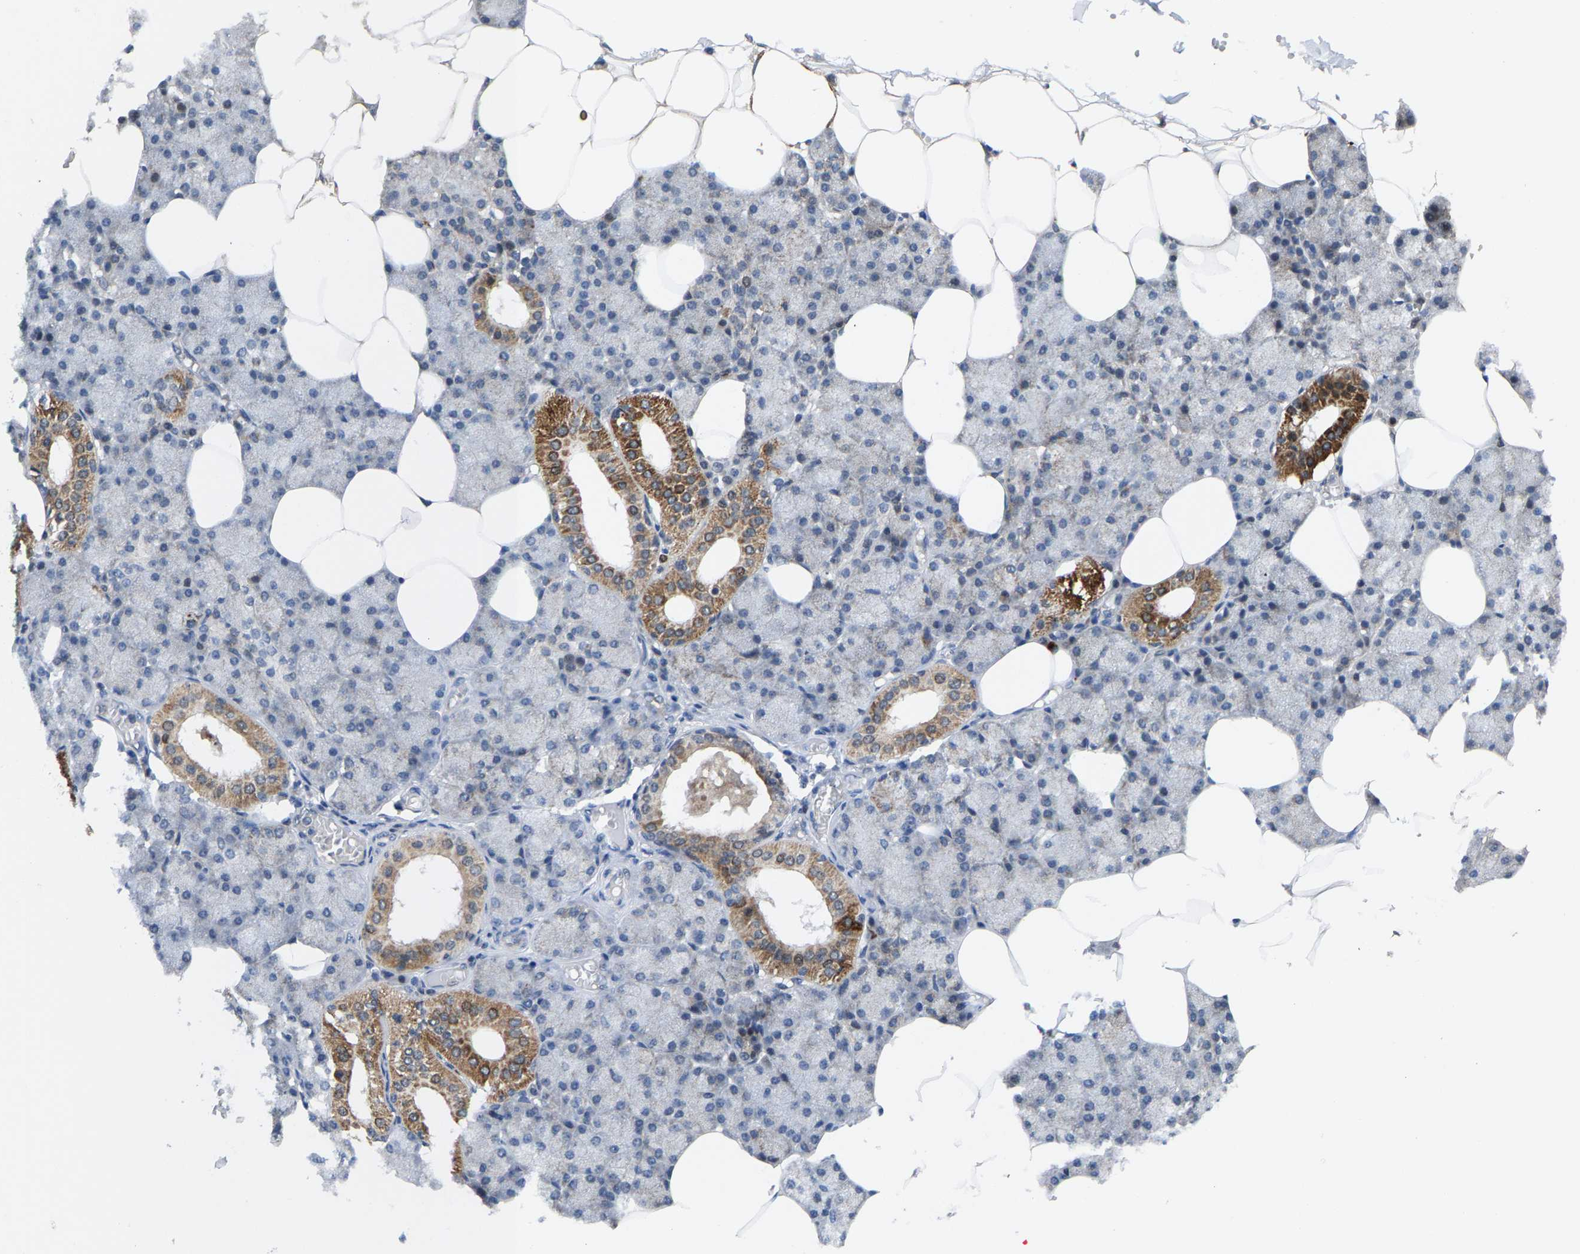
{"staining": {"intensity": "strong", "quantity": "<25%", "location": "cytoplasmic/membranous"}, "tissue": "salivary gland", "cell_type": "Glandular cells", "image_type": "normal", "snomed": [{"axis": "morphology", "description": "Normal tissue, NOS"}, {"axis": "topography", "description": "Salivary gland"}], "caption": "Strong cytoplasmic/membranous protein positivity is identified in about <25% of glandular cells in salivary gland.", "gene": "TDRKH", "patient": {"sex": "male", "age": 62}}